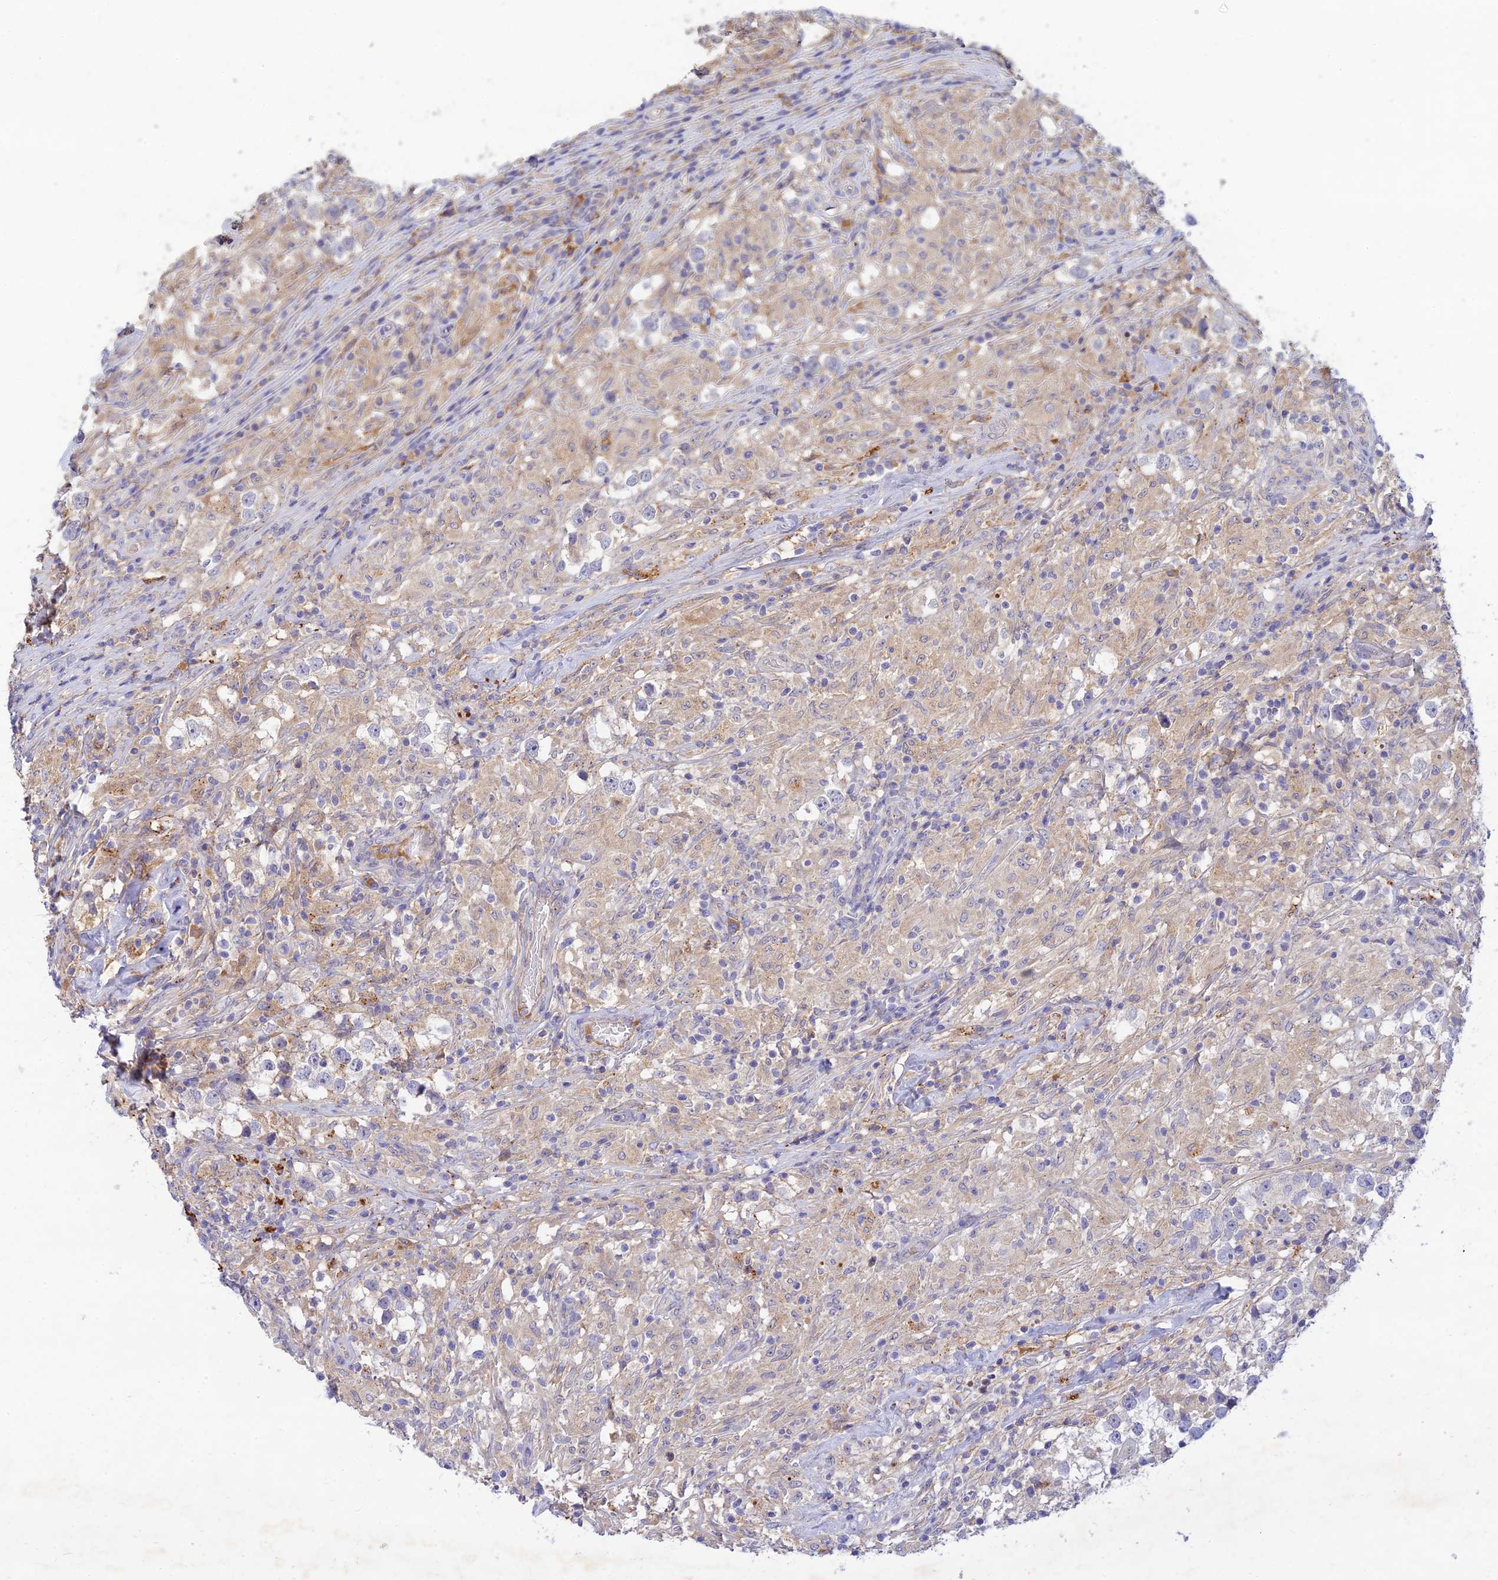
{"staining": {"intensity": "negative", "quantity": "none", "location": "none"}, "tissue": "testis cancer", "cell_type": "Tumor cells", "image_type": "cancer", "snomed": [{"axis": "morphology", "description": "Seminoma, NOS"}, {"axis": "topography", "description": "Testis"}], "caption": "A high-resolution image shows immunohistochemistry (IHC) staining of testis cancer (seminoma), which reveals no significant staining in tumor cells.", "gene": "ACSM5", "patient": {"sex": "male", "age": 46}}